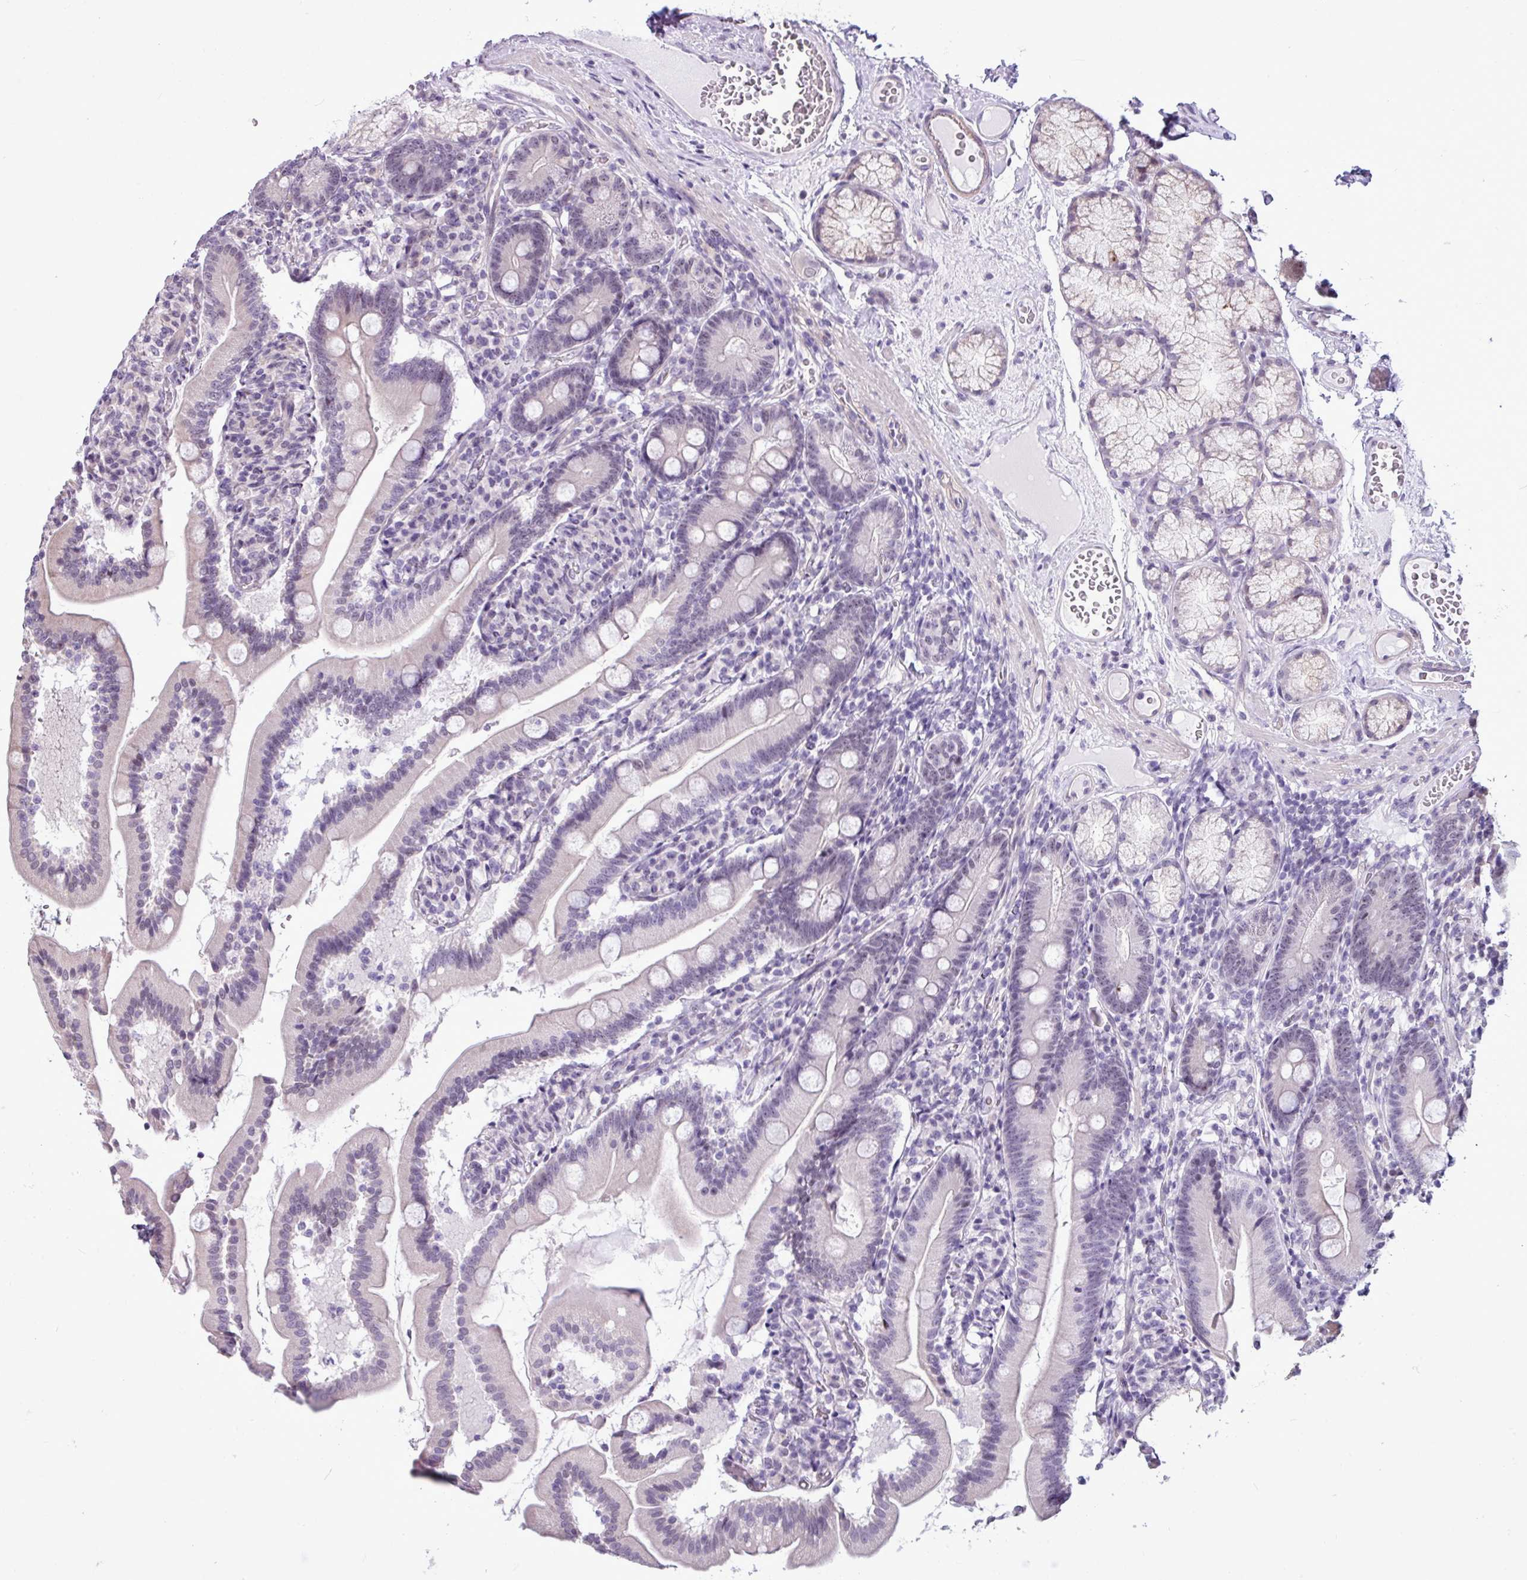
{"staining": {"intensity": "moderate", "quantity": "<25%", "location": "cytoplasmic/membranous,nuclear"}, "tissue": "duodenum", "cell_type": "Glandular cells", "image_type": "normal", "snomed": [{"axis": "morphology", "description": "Normal tissue, NOS"}, {"axis": "topography", "description": "Duodenum"}], "caption": "Immunohistochemical staining of normal human duodenum displays moderate cytoplasmic/membranous,nuclear protein expression in approximately <25% of glandular cells. (DAB (3,3'-diaminobenzidine) IHC with brightfield microscopy, high magnification).", "gene": "UTP18", "patient": {"sex": "female", "age": 67}}